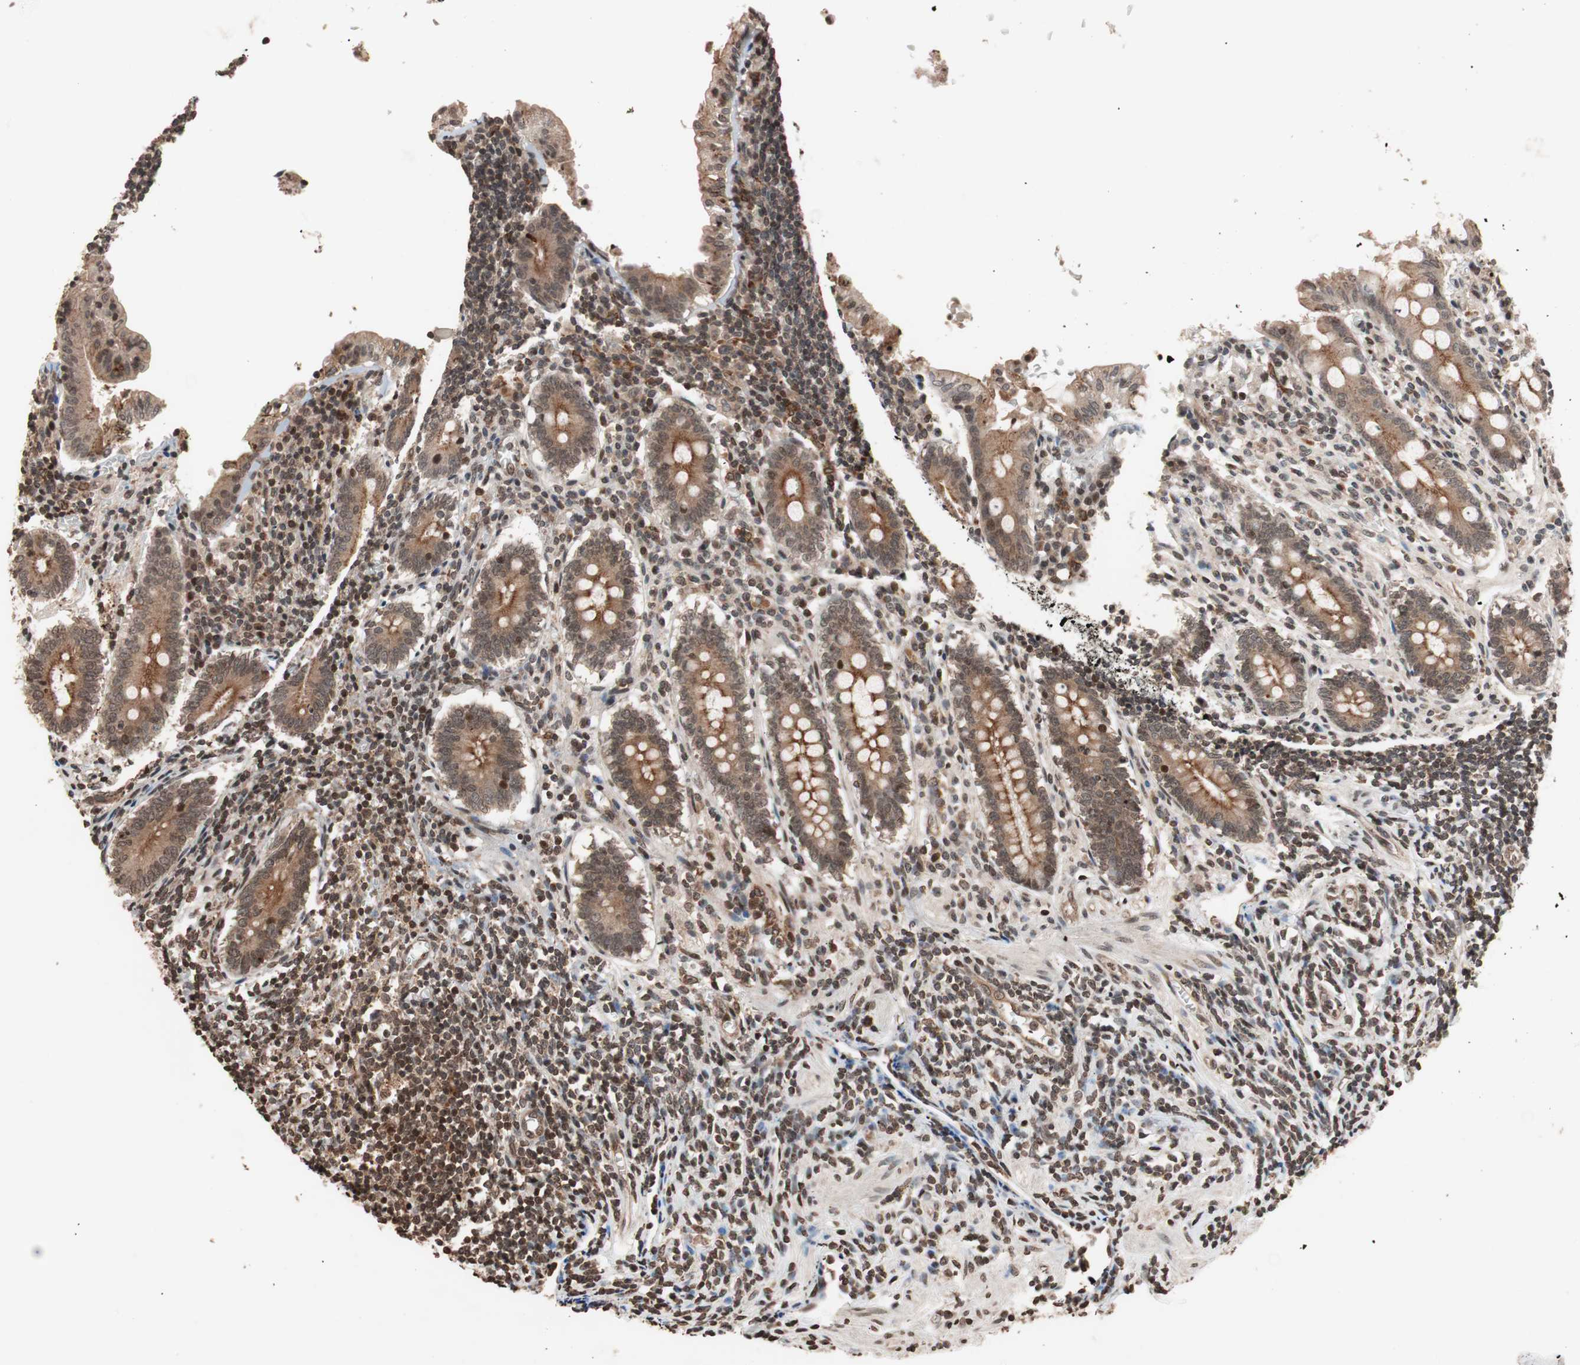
{"staining": {"intensity": "moderate", "quantity": ">75%", "location": "cytoplasmic/membranous"}, "tissue": "appendix", "cell_type": "Glandular cells", "image_type": "normal", "snomed": [{"axis": "morphology", "description": "Normal tissue, NOS"}, {"axis": "topography", "description": "Appendix"}], "caption": "High-magnification brightfield microscopy of benign appendix stained with DAB (brown) and counterstained with hematoxylin (blue). glandular cells exhibit moderate cytoplasmic/membranous expression is identified in approximately>75% of cells.", "gene": "ZFC3H1", "patient": {"sex": "female", "age": 50}}